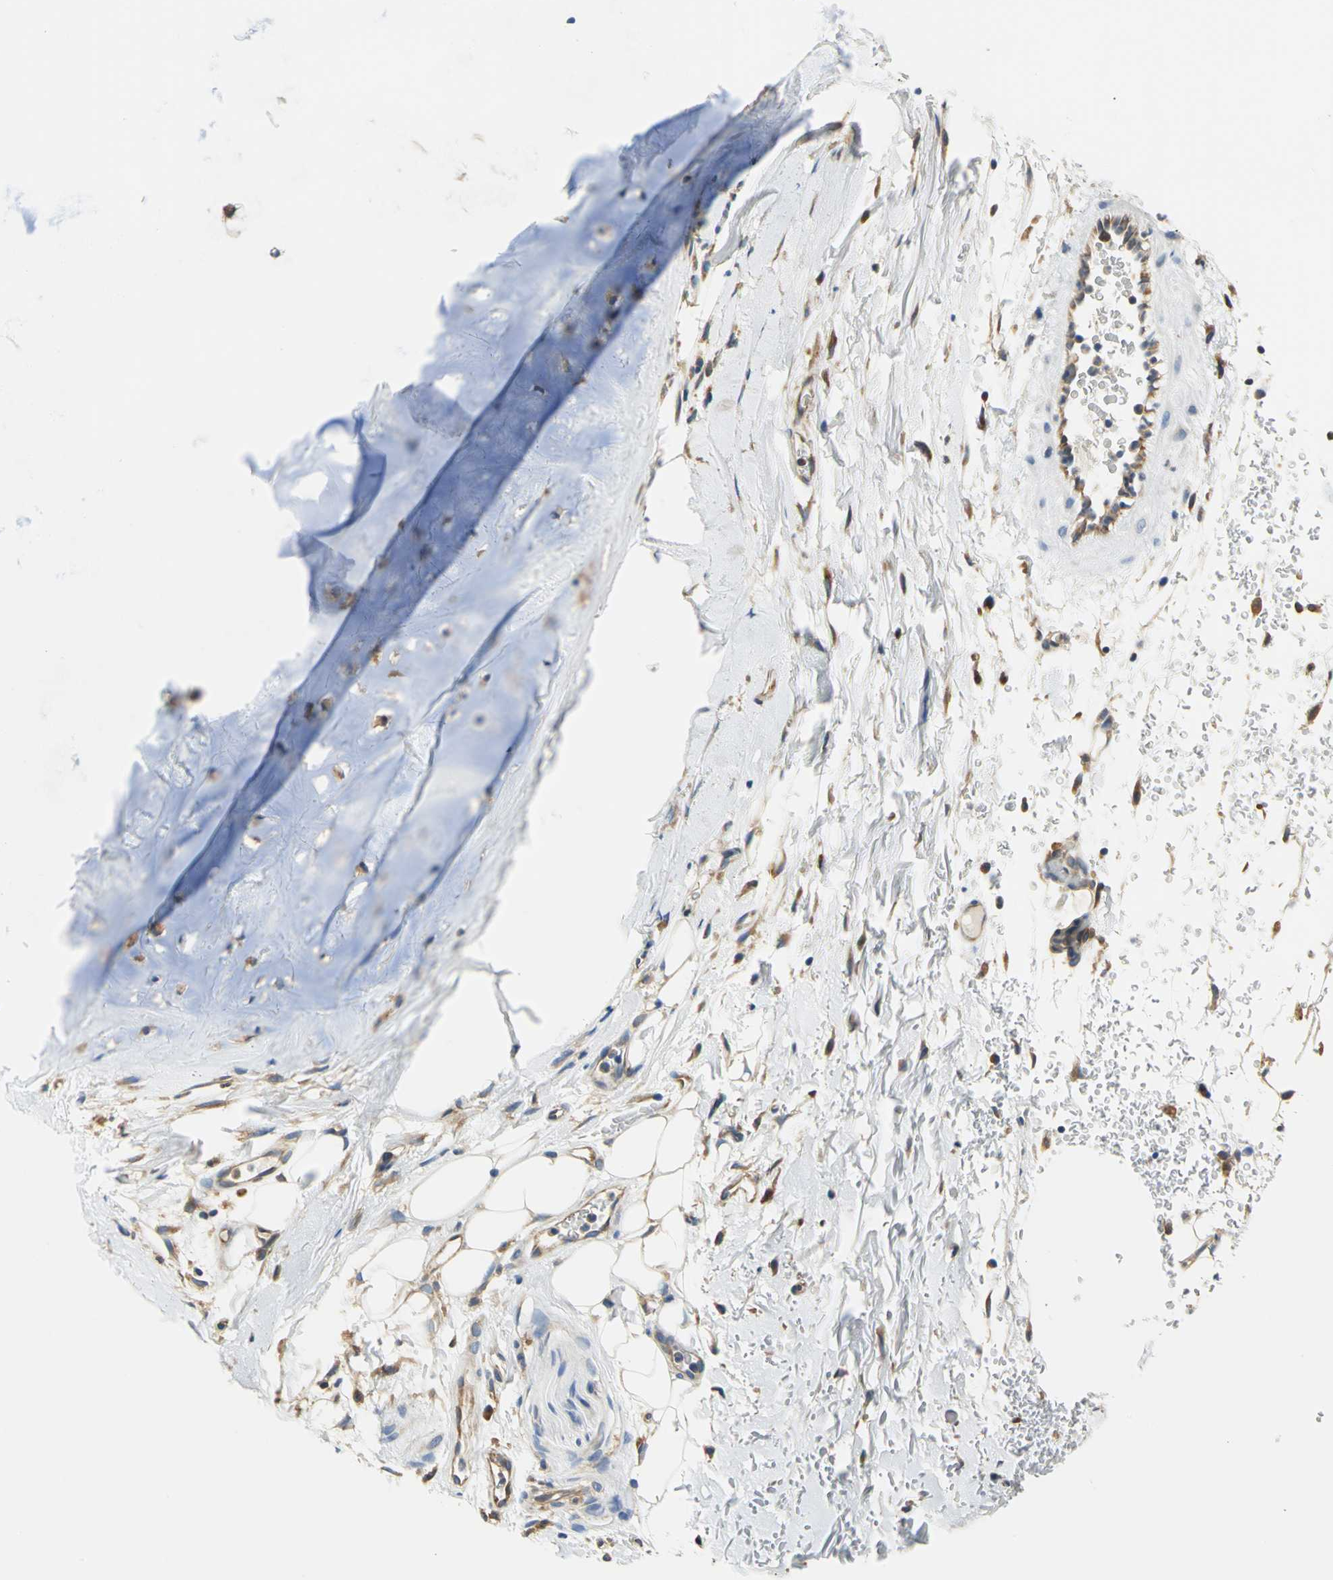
{"staining": {"intensity": "negative", "quantity": "none", "location": "none"}, "tissue": "adipose tissue", "cell_type": "Adipocytes", "image_type": "normal", "snomed": [{"axis": "morphology", "description": "Normal tissue, NOS"}, {"axis": "topography", "description": "Cartilage tissue"}, {"axis": "topography", "description": "Bronchus"}], "caption": "IHC of unremarkable human adipose tissue demonstrates no expression in adipocytes.", "gene": "TRIM25", "patient": {"sex": "female", "age": 73}}